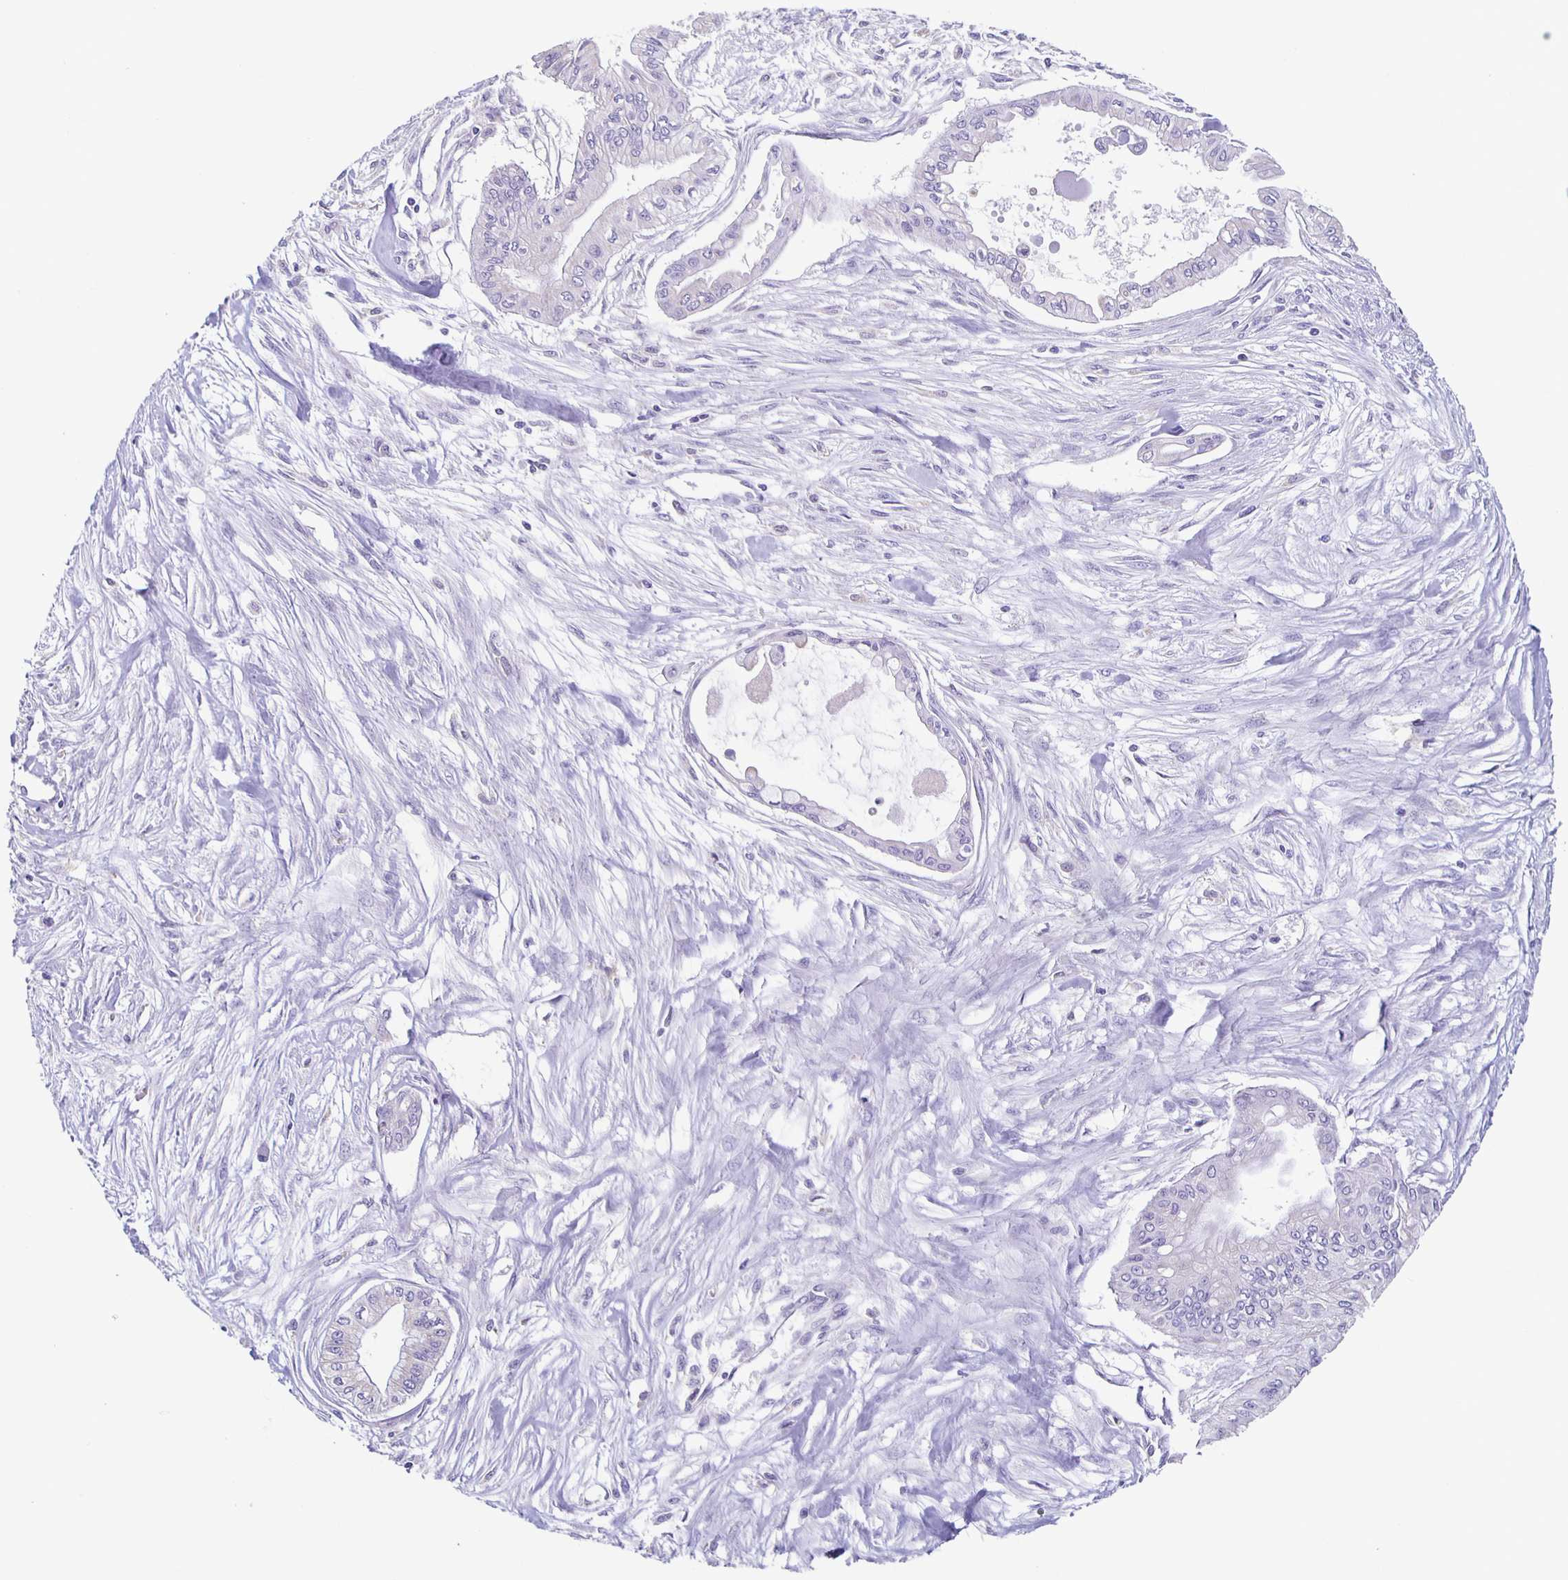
{"staining": {"intensity": "negative", "quantity": "none", "location": "none"}, "tissue": "pancreatic cancer", "cell_type": "Tumor cells", "image_type": "cancer", "snomed": [{"axis": "morphology", "description": "Adenocarcinoma, NOS"}, {"axis": "topography", "description": "Pancreas"}], "caption": "High power microscopy image of an IHC histopathology image of adenocarcinoma (pancreatic), revealing no significant positivity in tumor cells.", "gene": "TPPP", "patient": {"sex": "female", "age": 68}}